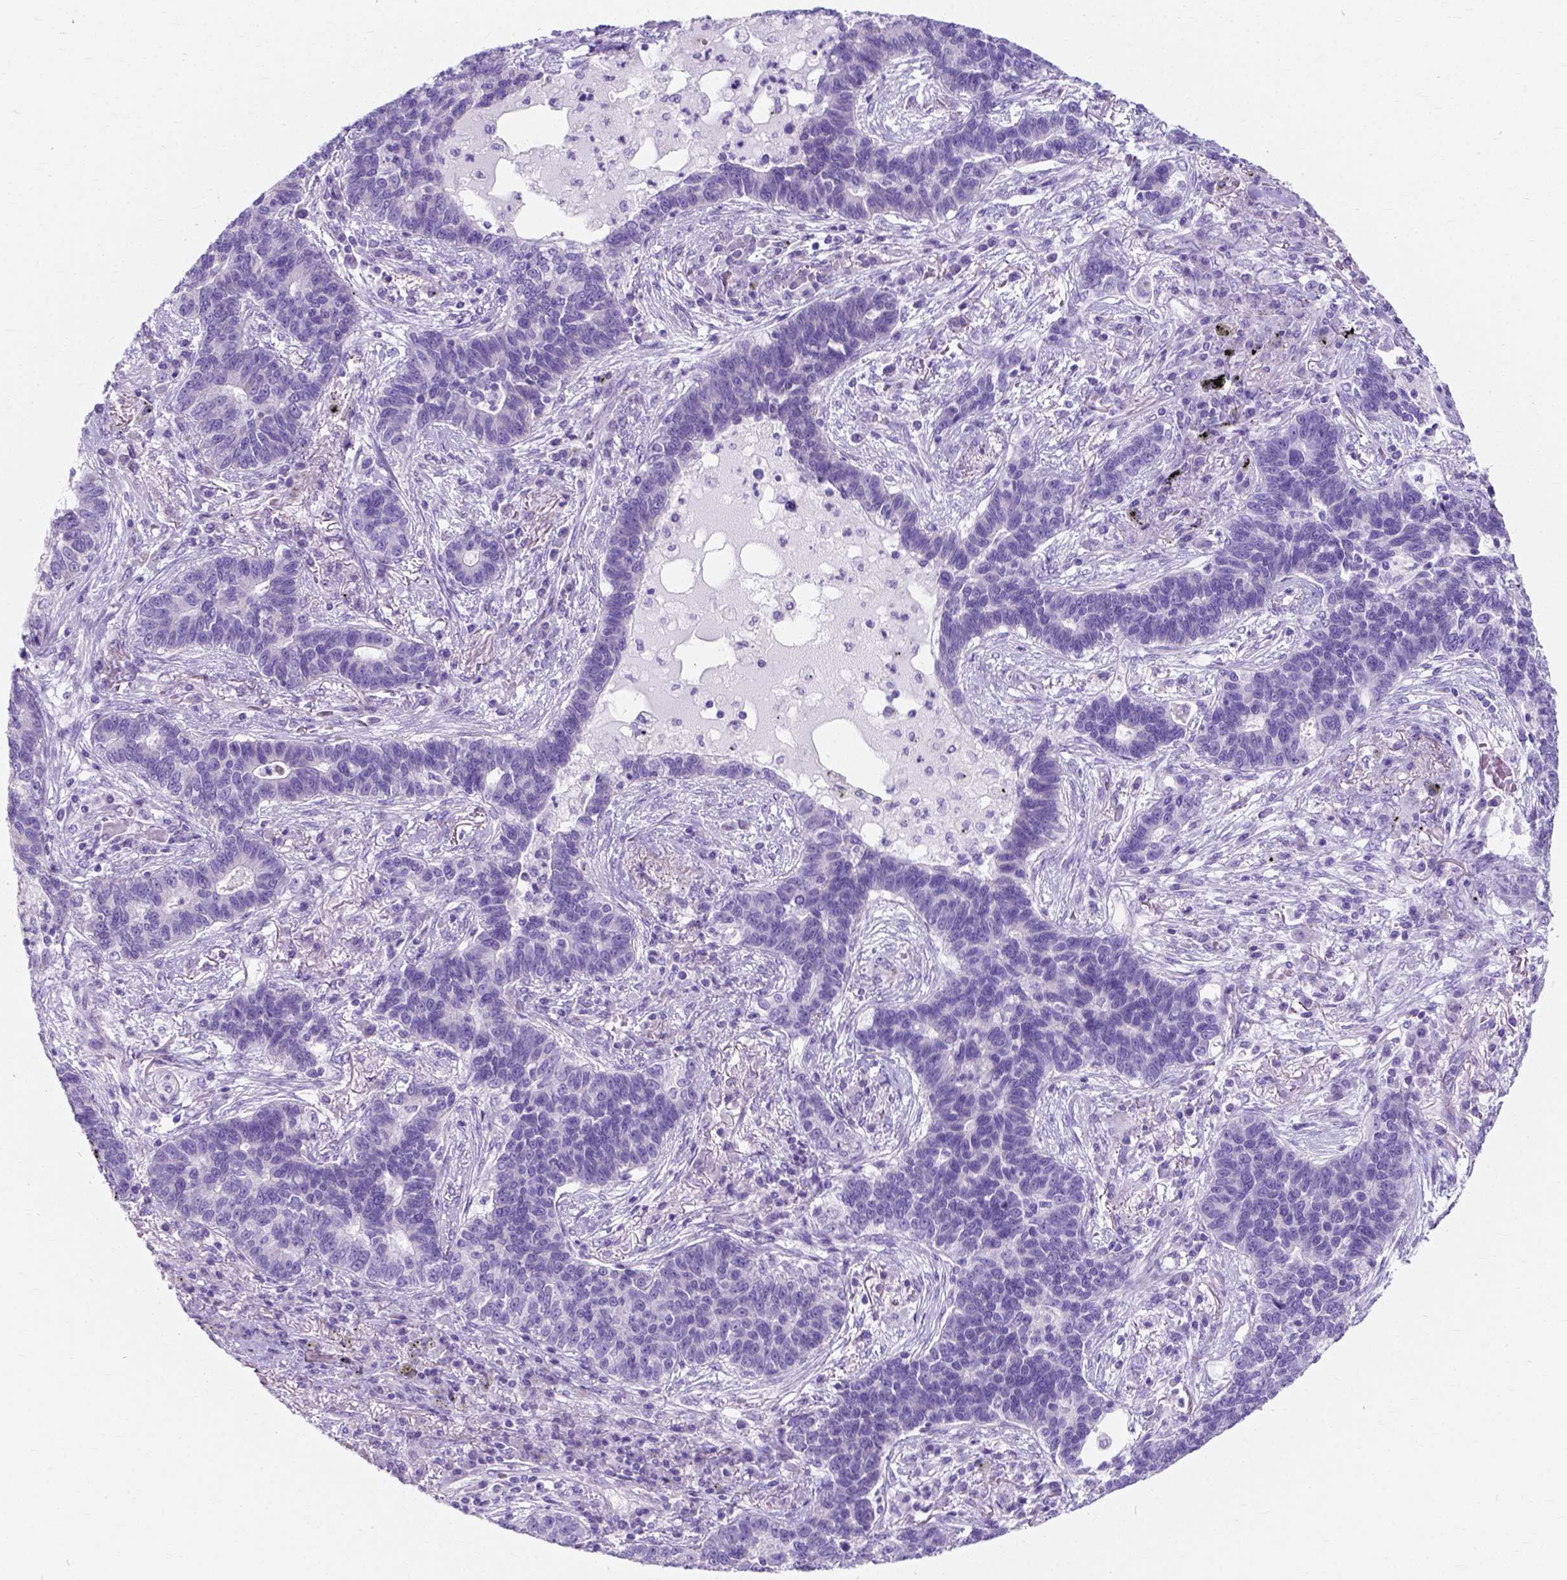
{"staining": {"intensity": "negative", "quantity": "none", "location": "none"}, "tissue": "lung cancer", "cell_type": "Tumor cells", "image_type": "cancer", "snomed": [{"axis": "morphology", "description": "Adenocarcinoma, NOS"}, {"axis": "topography", "description": "Lung"}], "caption": "A histopathology image of human lung cancer (adenocarcinoma) is negative for staining in tumor cells.", "gene": "MYH15", "patient": {"sex": "female", "age": 57}}